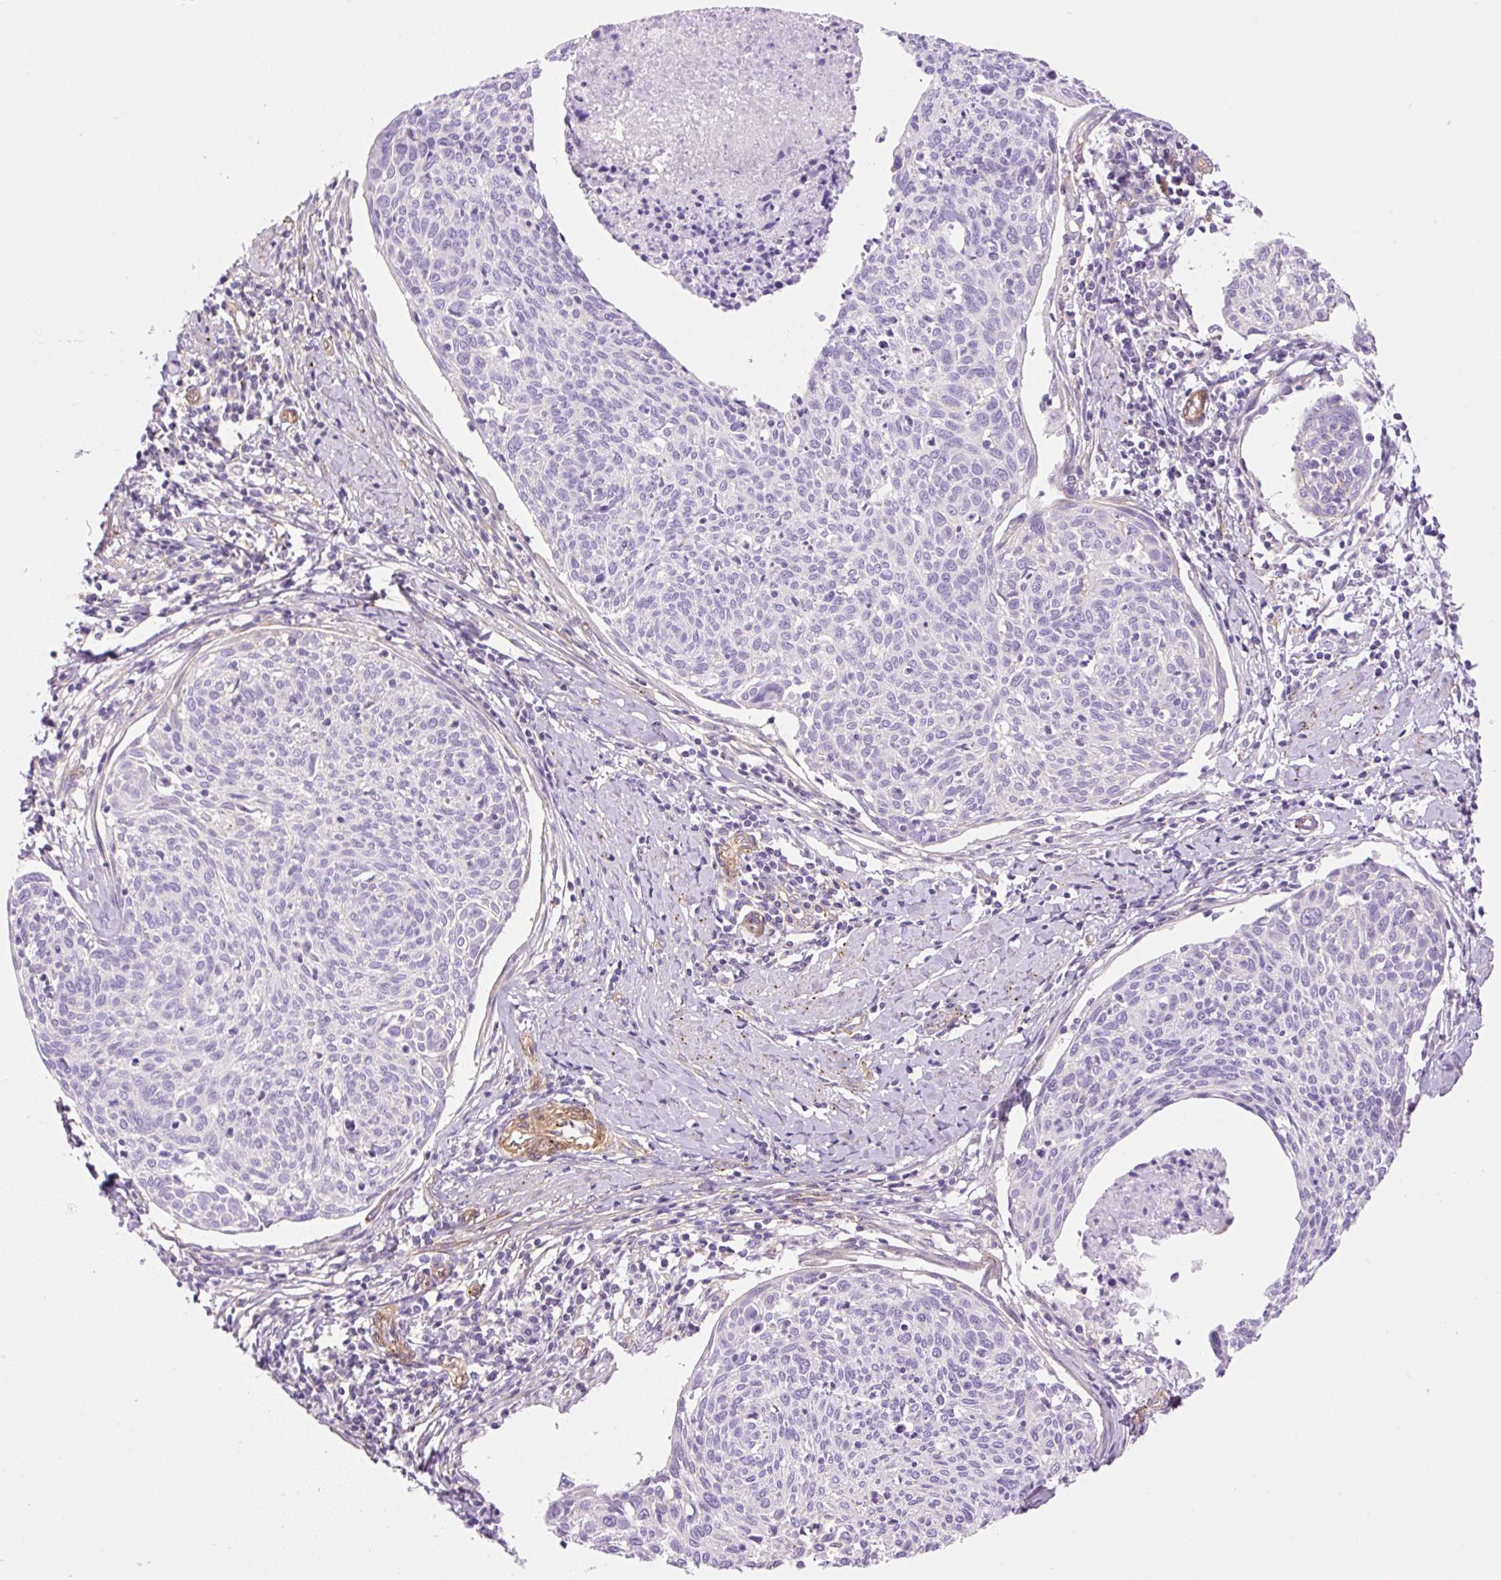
{"staining": {"intensity": "negative", "quantity": "none", "location": "none"}, "tissue": "cervical cancer", "cell_type": "Tumor cells", "image_type": "cancer", "snomed": [{"axis": "morphology", "description": "Squamous cell carcinoma, NOS"}, {"axis": "topography", "description": "Cervix"}], "caption": "The IHC image has no significant staining in tumor cells of cervical squamous cell carcinoma tissue.", "gene": "EHD3", "patient": {"sex": "female", "age": 49}}